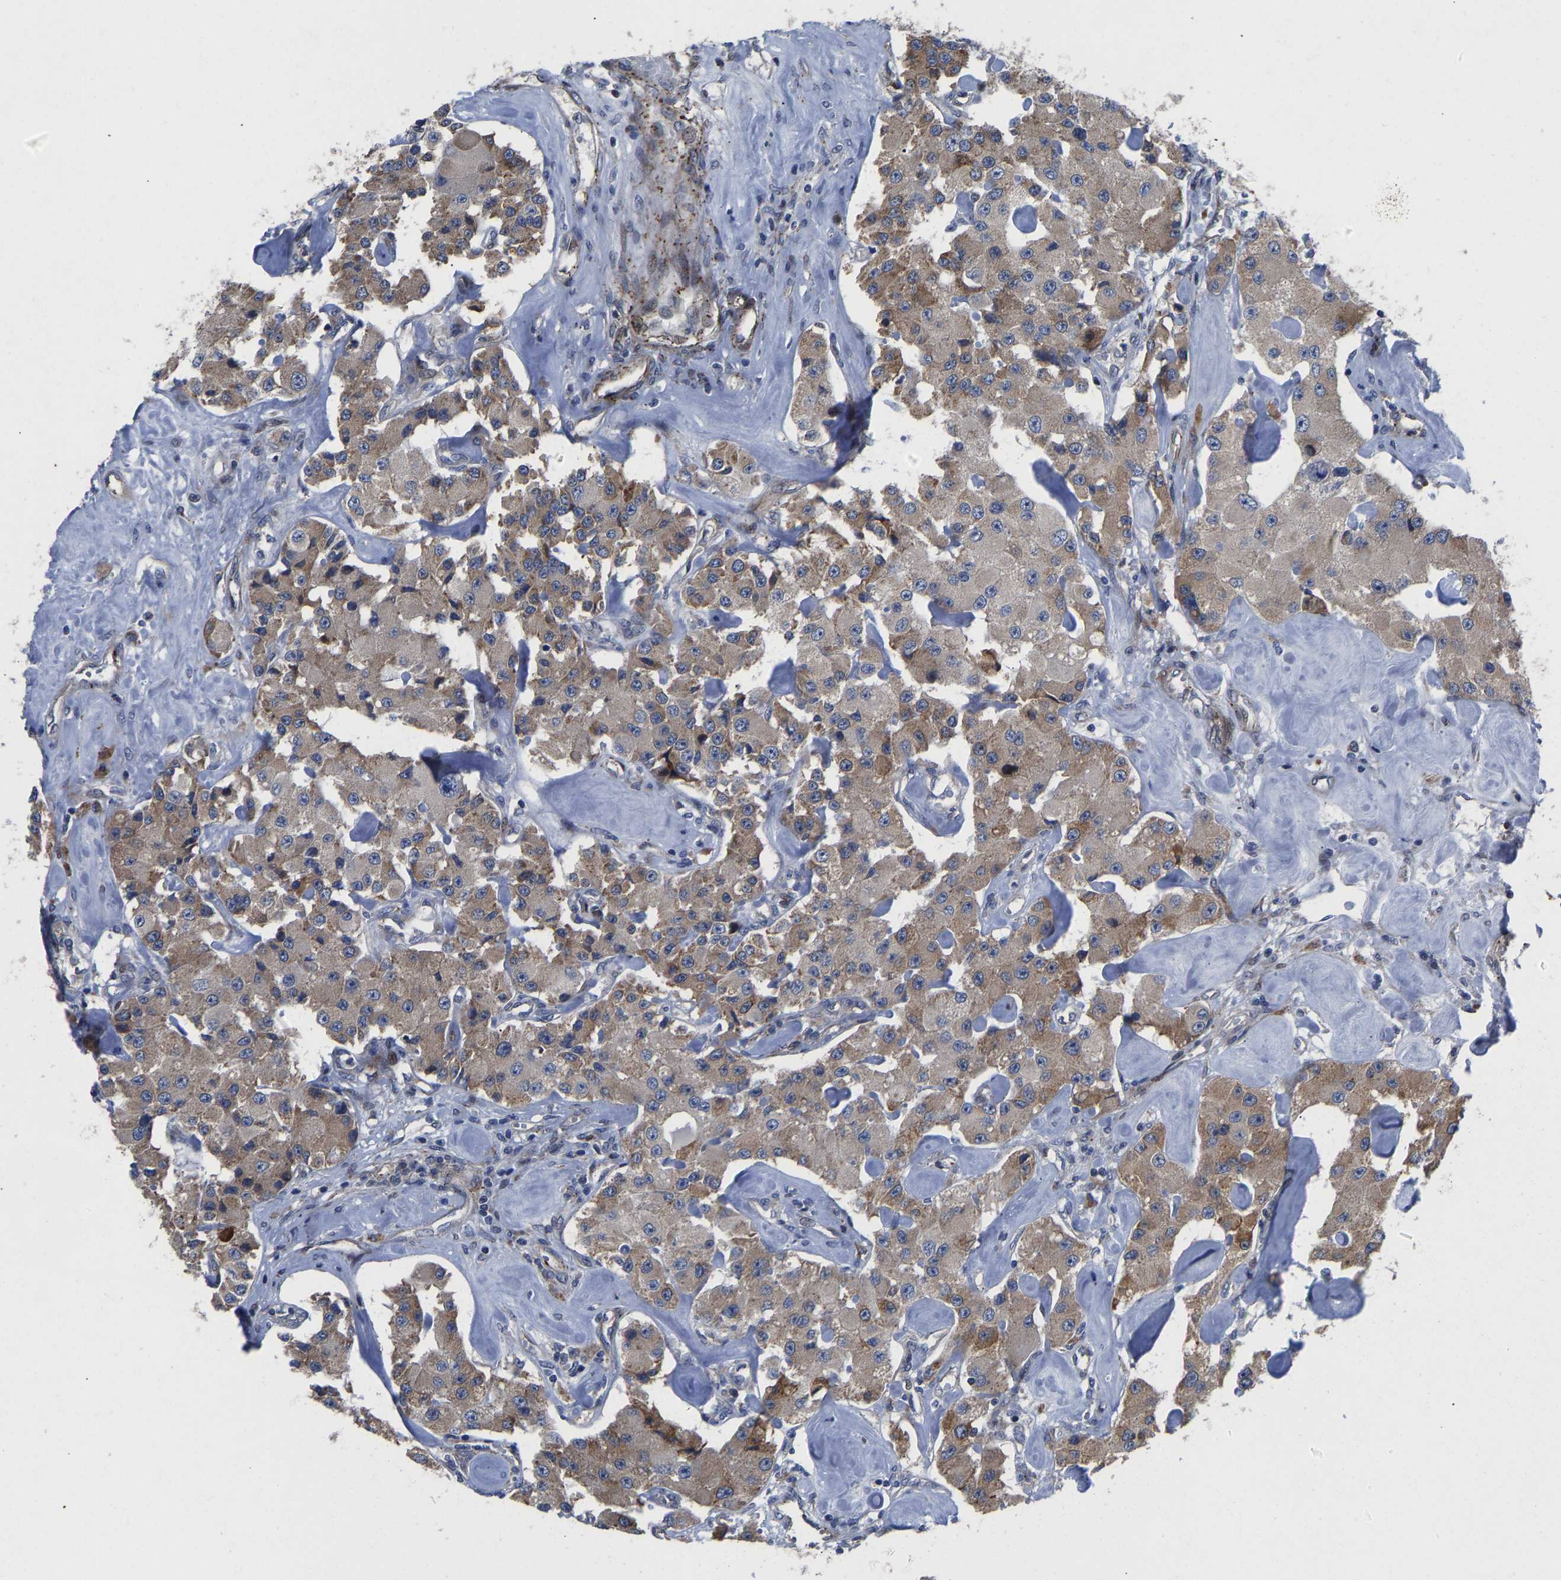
{"staining": {"intensity": "weak", "quantity": "25%-75%", "location": "cytoplasmic/membranous"}, "tissue": "carcinoid", "cell_type": "Tumor cells", "image_type": "cancer", "snomed": [{"axis": "morphology", "description": "Carcinoid, malignant, NOS"}, {"axis": "topography", "description": "Pancreas"}], "caption": "IHC histopathology image of neoplastic tissue: human carcinoid stained using IHC reveals low levels of weak protein expression localized specifically in the cytoplasmic/membranous of tumor cells, appearing as a cytoplasmic/membranous brown color.", "gene": "TMEM38B", "patient": {"sex": "male", "age": 41}}